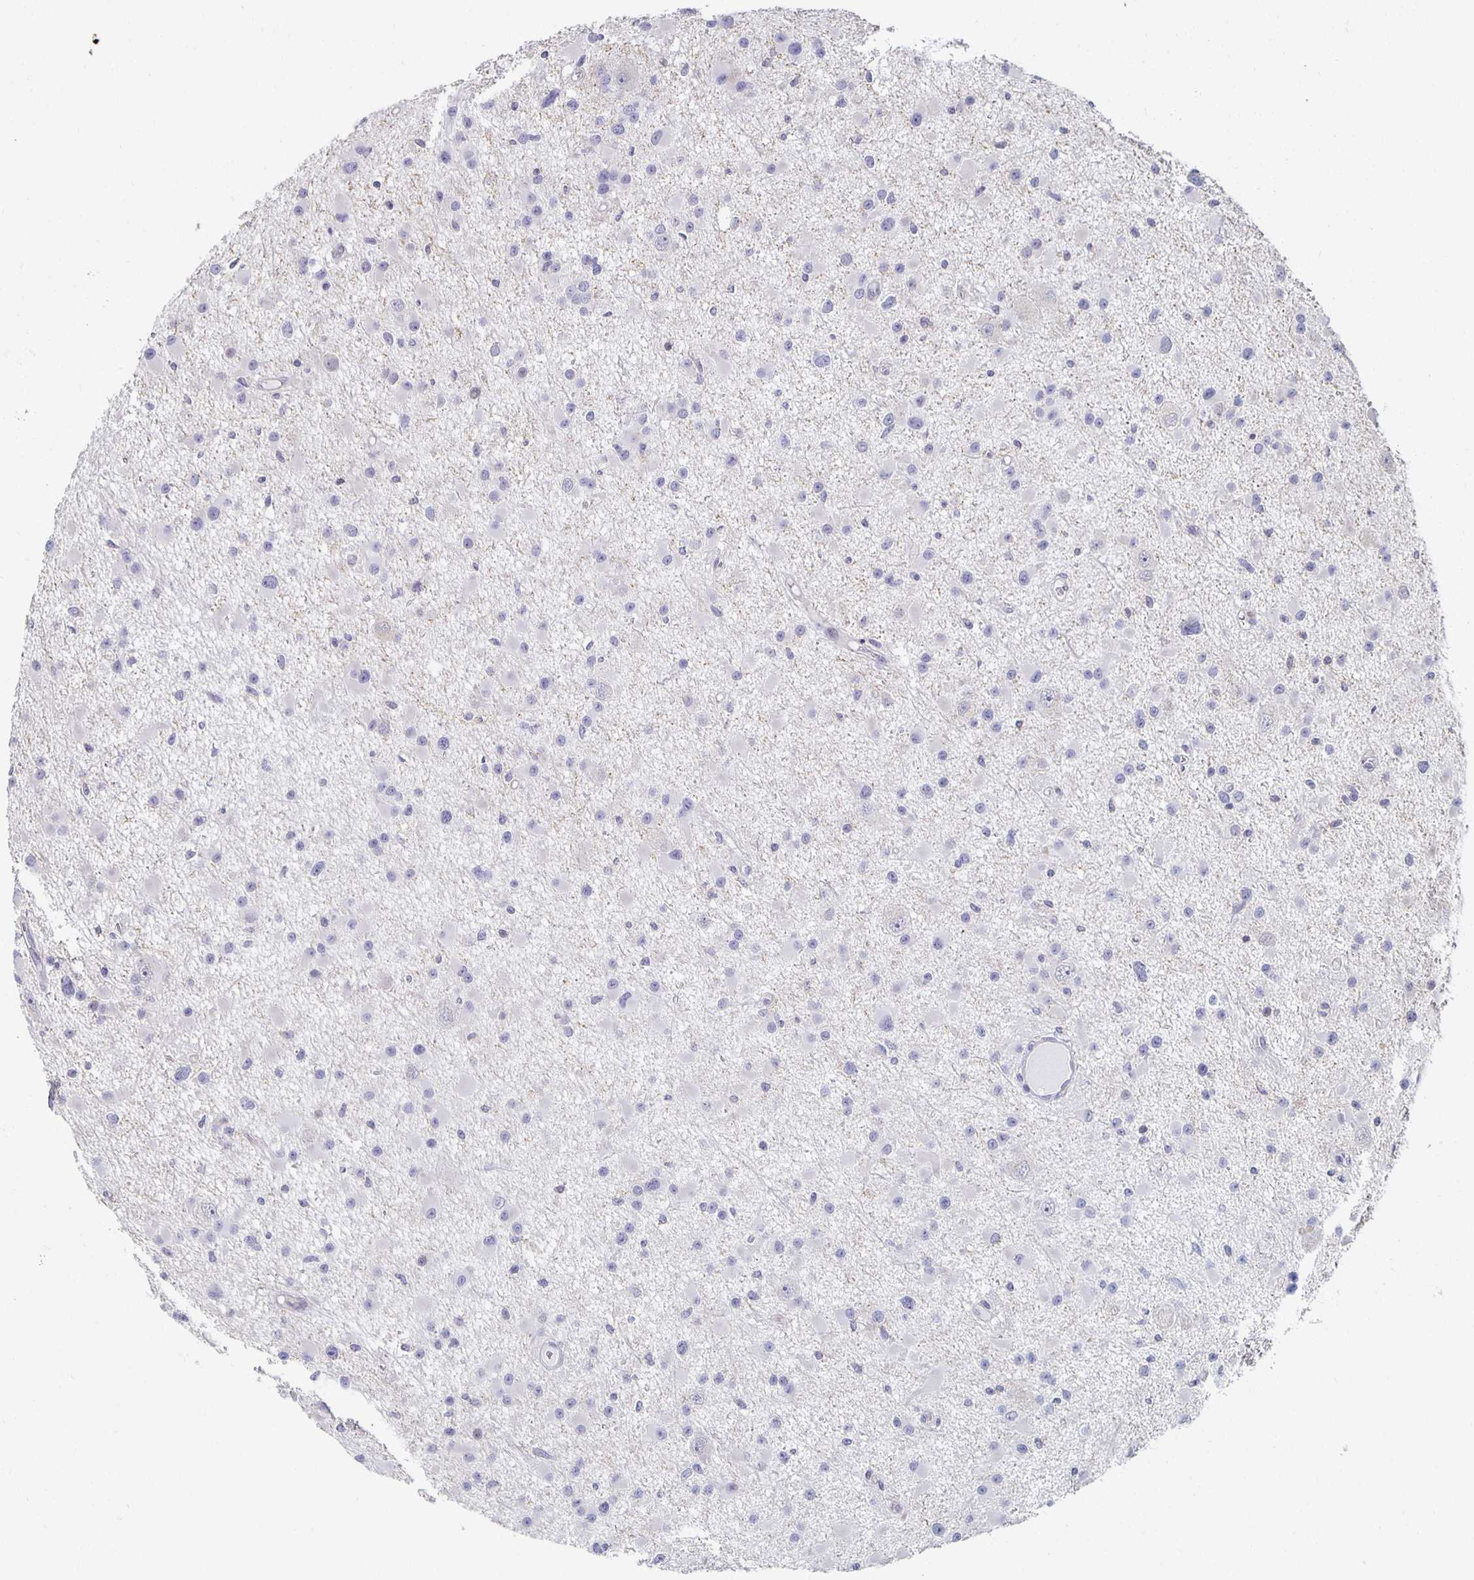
{"staining": {"intensity": "negative", "quantity": "none", "location": "none"}, "tissue": "glioma", "cell_type": "Tumor cells", "image_type": "cancer", "snomed": [{"axis": "morphology", "description": "Glioma, malignant, High grade"}, {"axis": "topography", "description": "Brain"}], "caption": "The micrograph reveals no significant staining in tumor cells of glioma.", "gene": "ZNF692", "patient": {"sex": "male", "age": 54}}